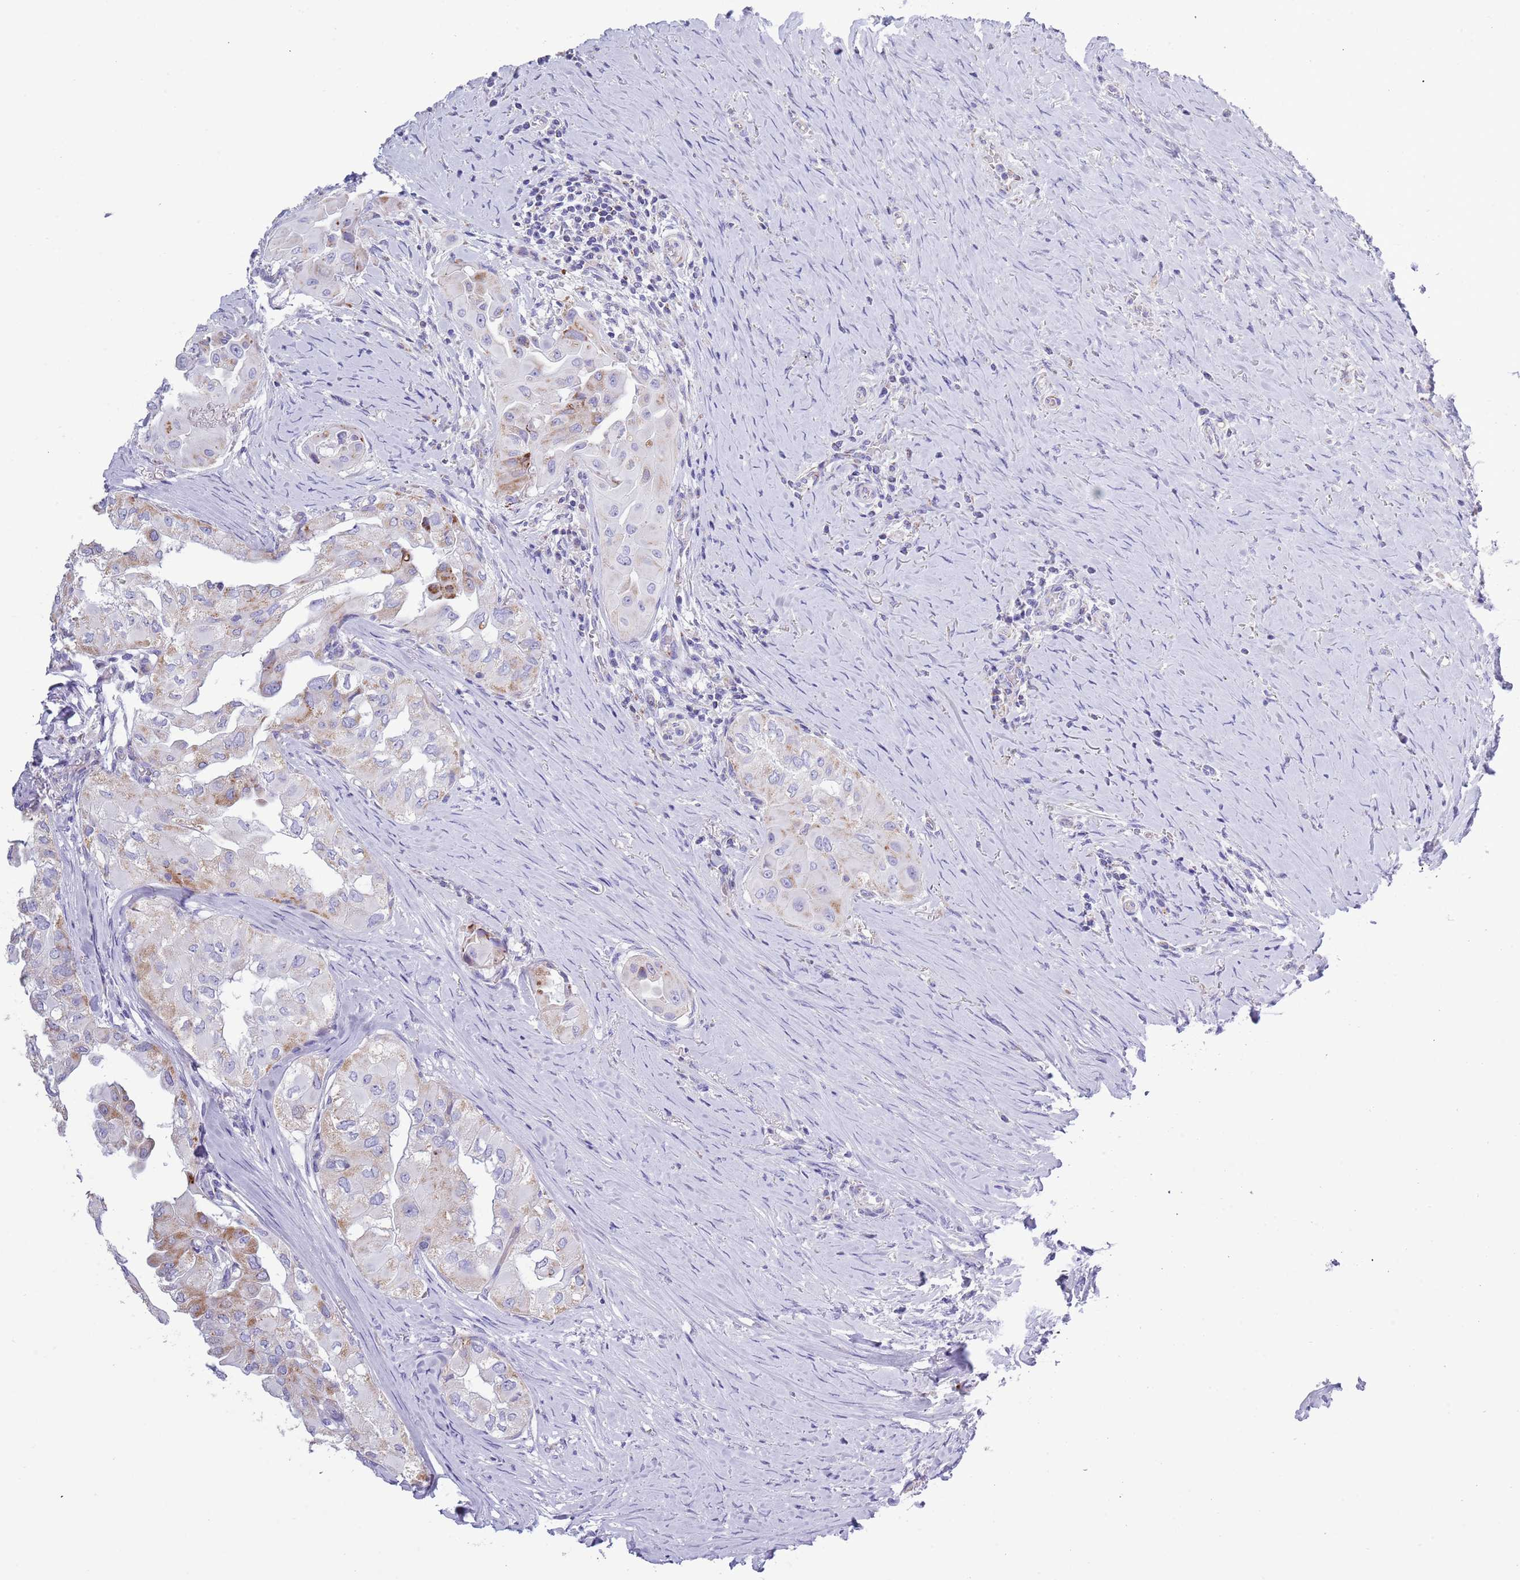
{"staining": {"intensity": "moderate", "quantity": "<25%", "location": "cytoplasmic/membranous"}, "tissue": "thyroid cancer", "cell_type": "Tumor cells", "image_type": "cancer", "snomed": [{"axis": "morphology", "description": "Papillary adenocarcinoma, NOS"}, {"axis": "topography", "description": "Thyroid gland"}], "caption": "Papillary adenocarcinoma (thyroid) stained with a protein marker exhibits moderate staining in tumor cells.", "gene": "MOCOS", "patient": {"sex": "female", "age": 59}}